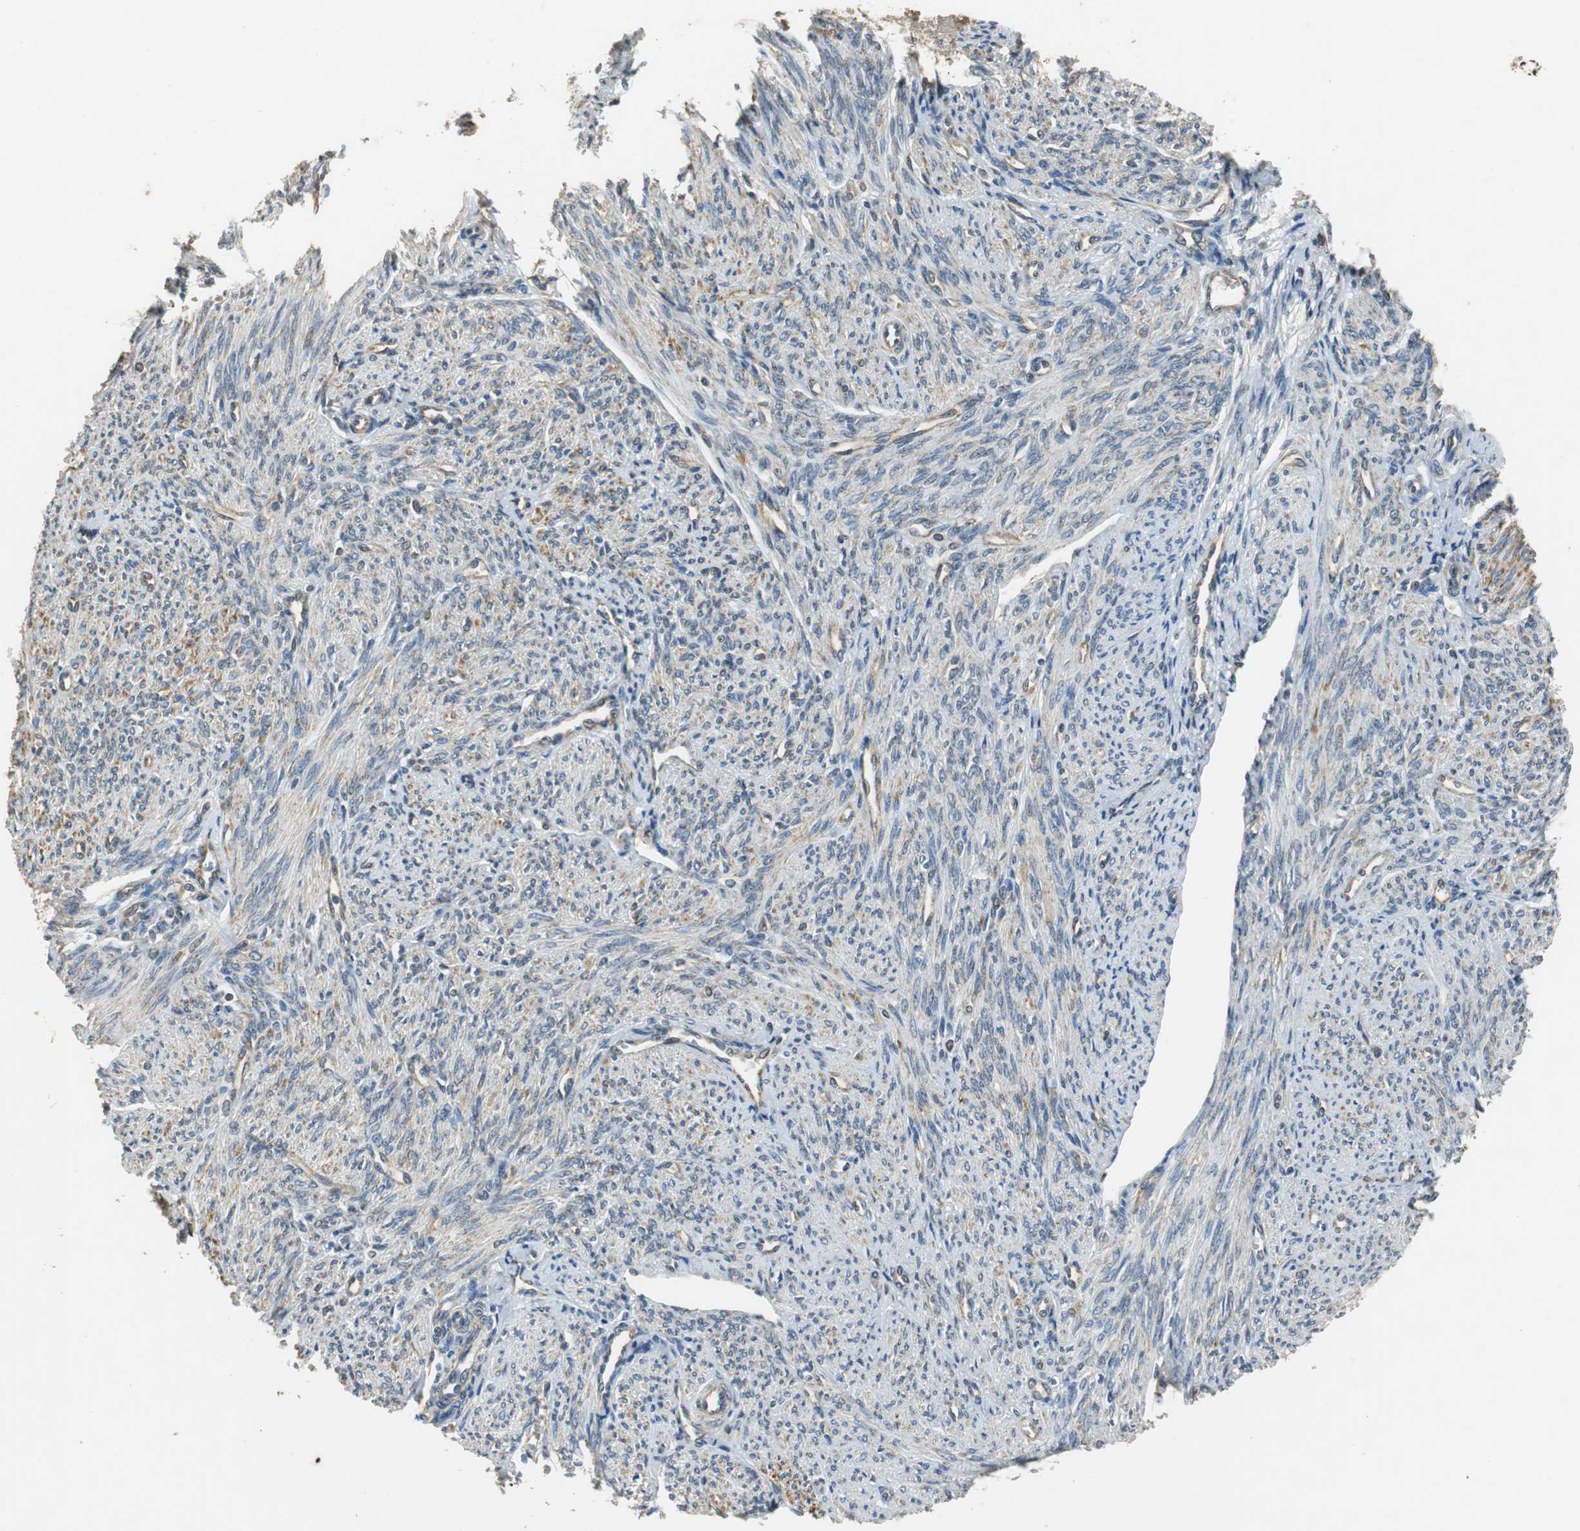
{"staining": {"intensity": "weak", "quantity": "25%-75%", "location": "cytoplasmic/membranous"}, "tissue": "smooth muscle", "cell_type": "Smooth muscle cells", "image_type": "normal", "snomed": [{"axis": "morphology", "description": "Normal tissue, NOS"}, {"axis": "topography", "description": "Smooth muscle"}], "caption": "Immunohistochemical staining of unremarkable smooth muscle displays low levels of weak cytoplasmic/membranous expression in about 25%-75% of smooth muscle cells. The staining was performed using DAB to visualize the protein expression in brown, while the nuclei were stained in blue with hematoxylin (Magnification: 20x).", "gene": "ALDH4A1", "patient": {"sex": "female", "age": 65}}